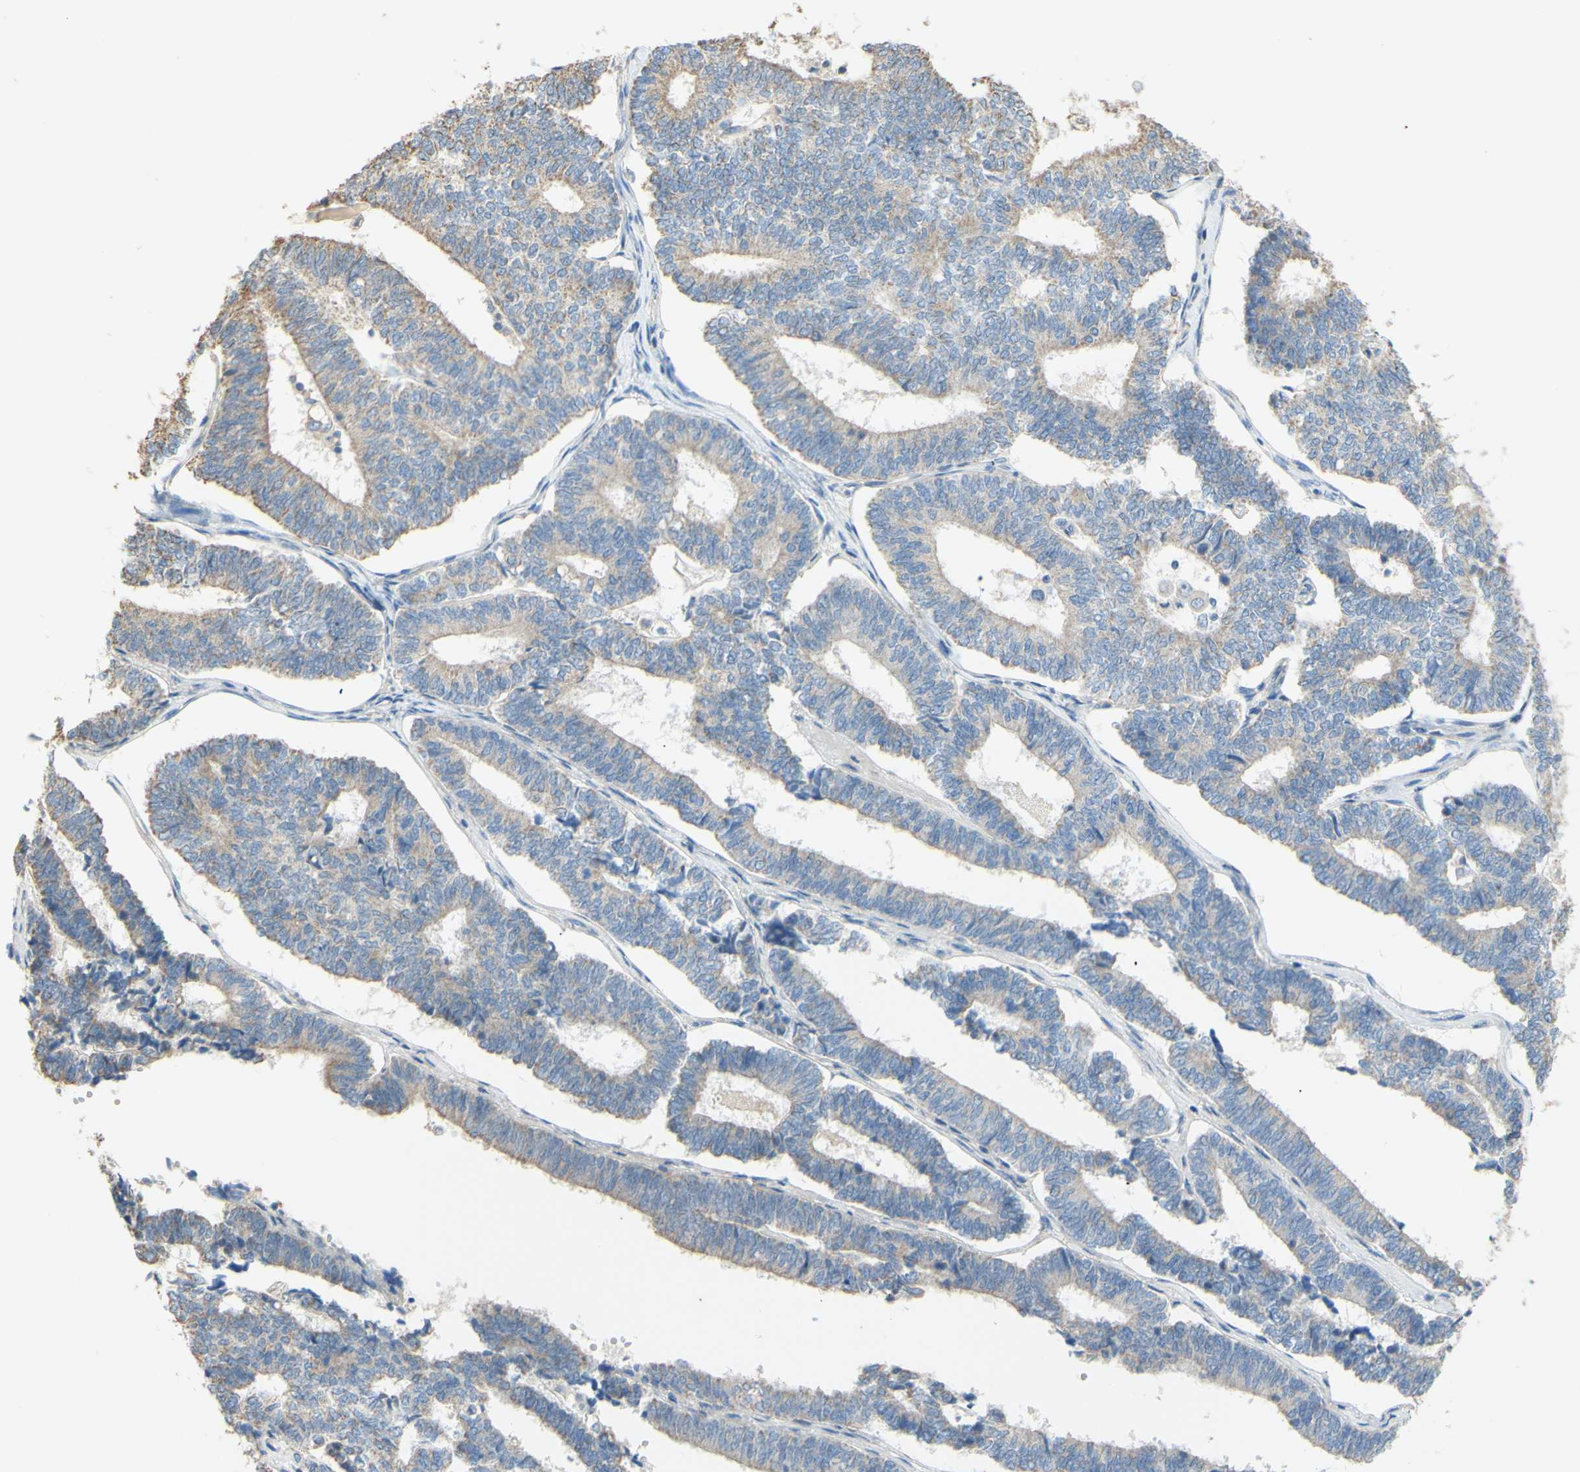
{"staining": {"intensity": "weak", "quantity": "<25%", "location": "cytoplasmic/membranous"}, "tissue": "endometrial cancer", "cell_type": "Tumor cells", "image_type": "cancer", "snomed": [{"axis": "morphology", "description": "Adenocarcinoma, NOS"}, {"axis": "topography", "description": "Endometrium"}], "caption": "Histopathology image shows no protein expression in tumor cells of adenocarcinoma (endometrial) tissue.", "gene": "PTGIS", "patient": {"sex": "female", "age": 70}}